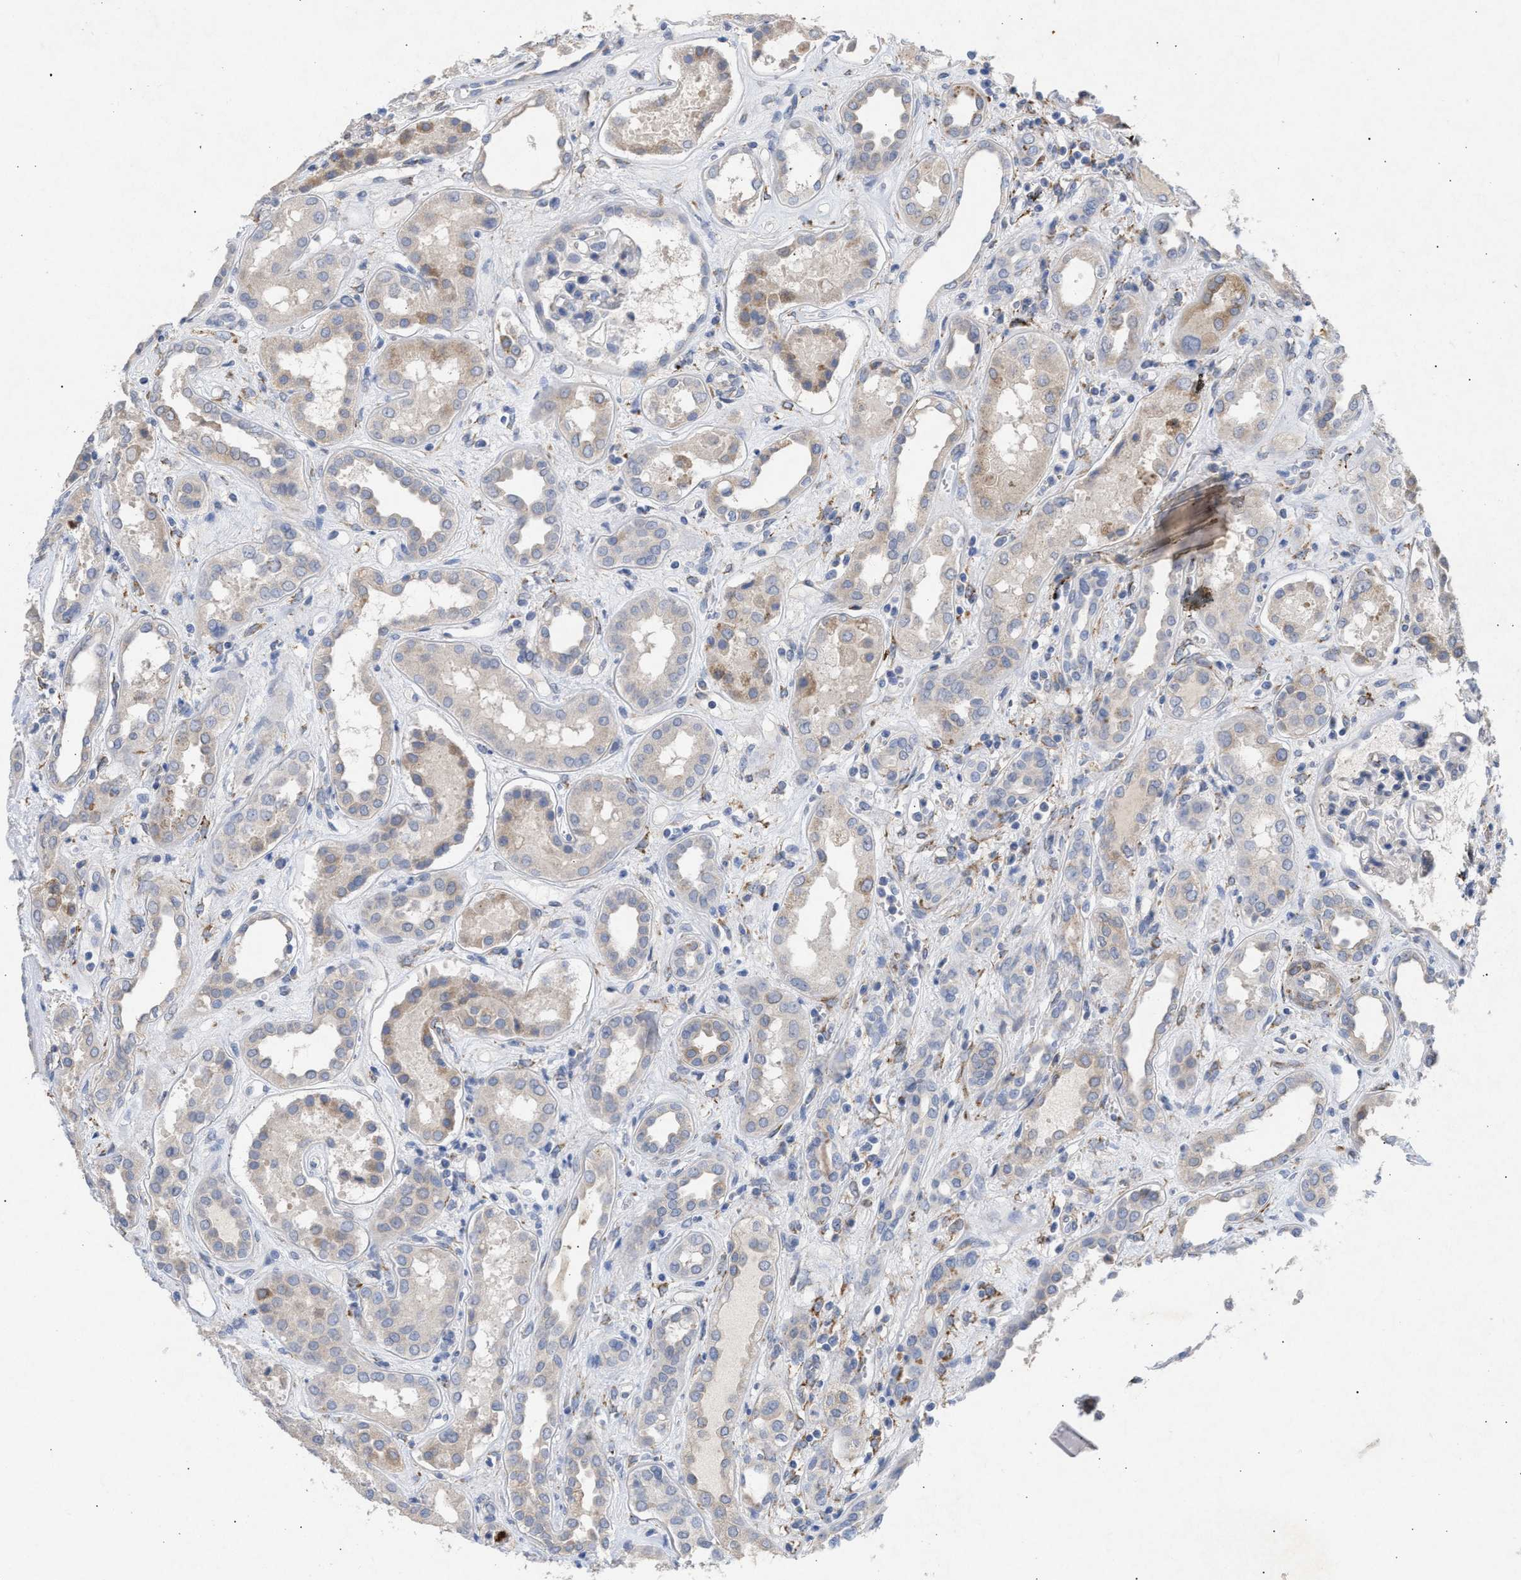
{"staining": {"intensity": "negative", "quantity": "none", "location": "none"}, "tissue": "kidney", "cell_type": "Cells in glomeruli", "image_type": "normal", "snomed": [{"axis": "morphology", "description": "Normal tissue, NOS"}, {"axis": "topography", "description": "Kidney"}], "caption": "Normal kidney was stained to show a protein in brown. There is no significant expression in cells in glomeruli. (Brightfield microscopy of DAB immunohistochemistry (IHC) at high magnification).", "gene": "SELENOM", "patient": {"sex": "male", "age": 59}}